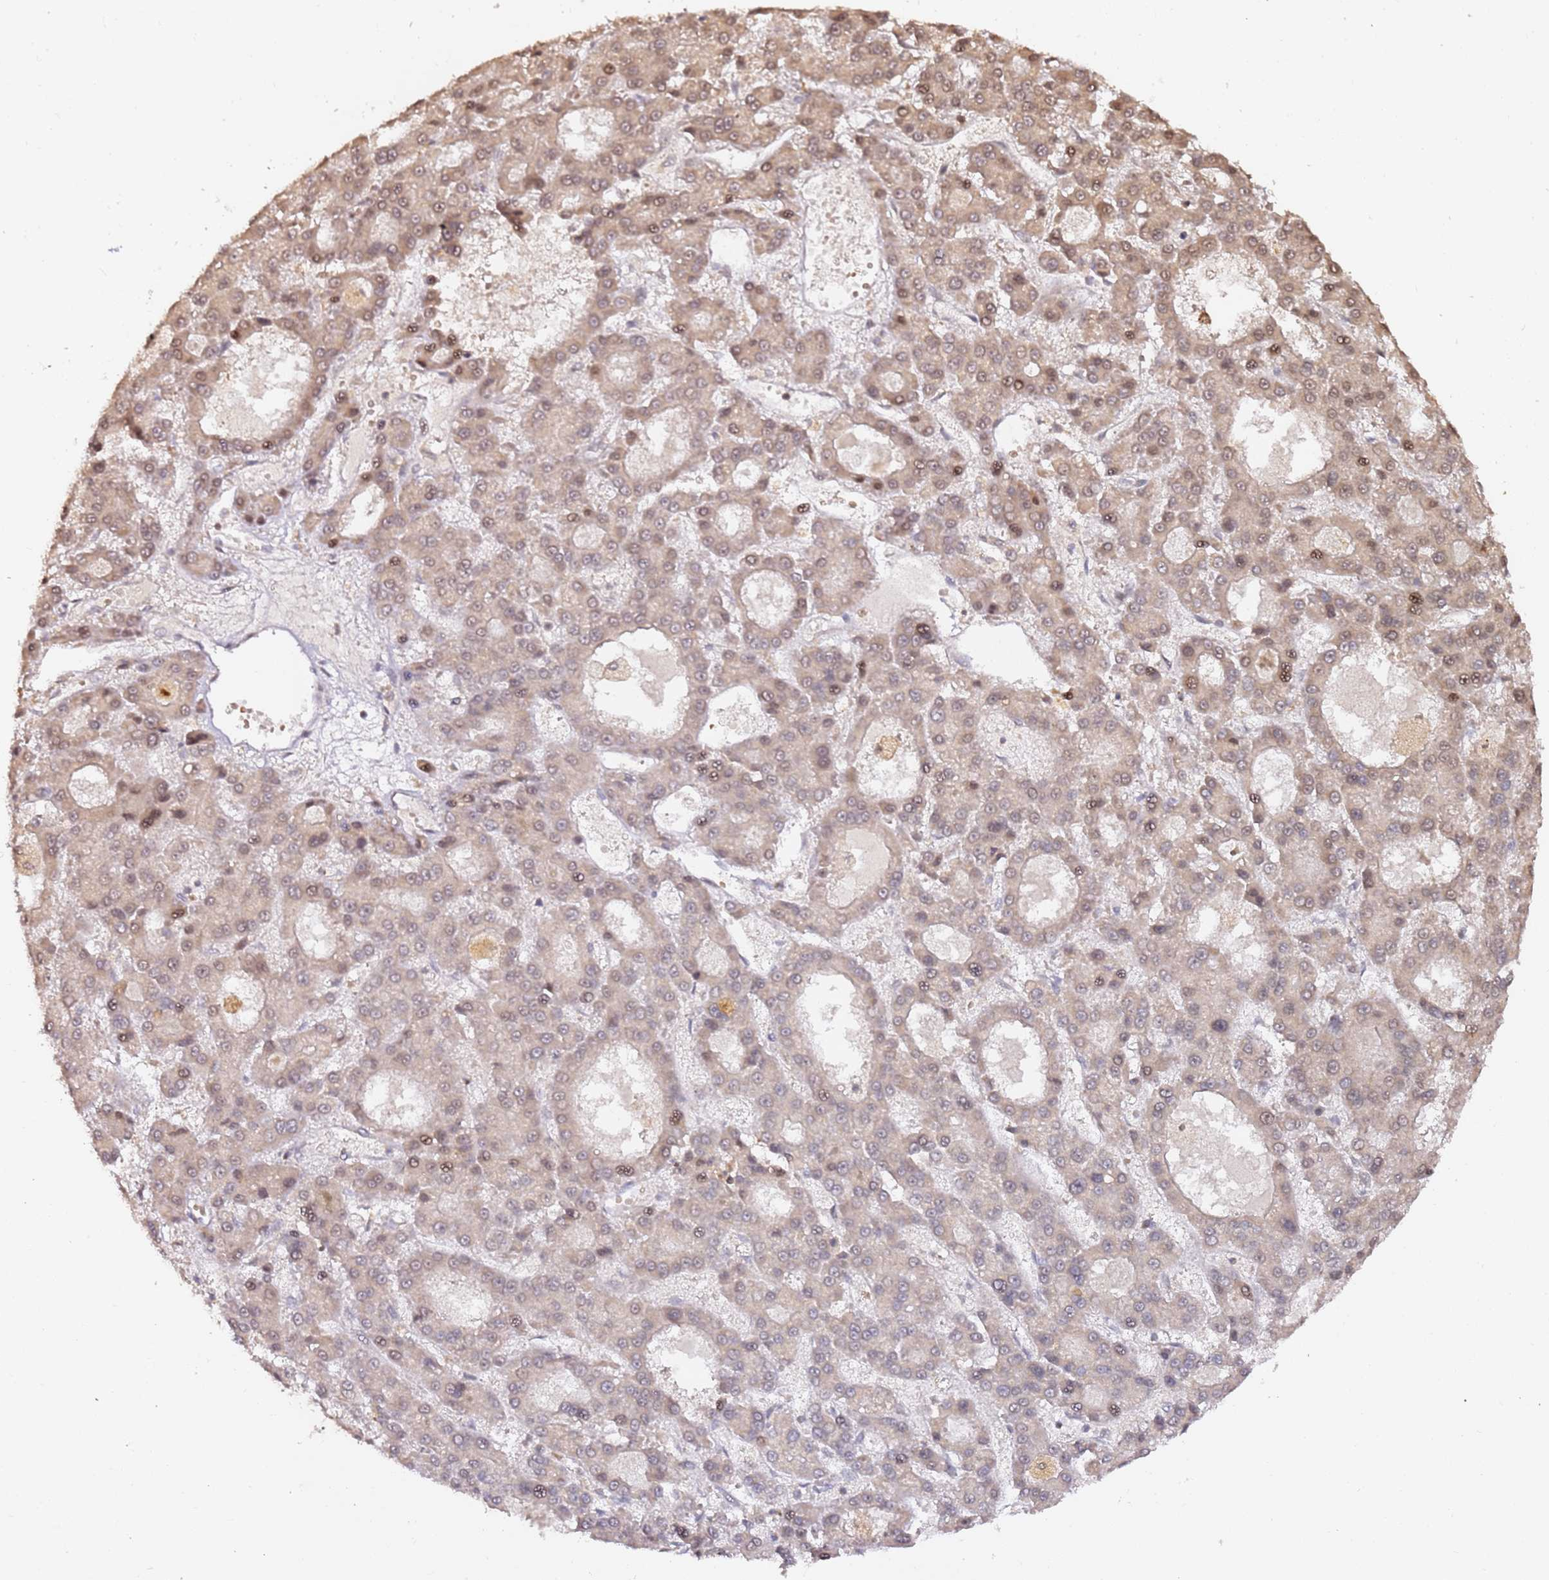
{"staining": {"intensity": "moderate", "quantity": "25%-75%", "location": "cytoplasmic/membranous,nuclear"}, "tissue": "liver cancer", "cell_type": "Tumor cells", "image_type": "cancer", "snomed": [{"axis": "morphology", "description": "Carcinoma, Hepatocellular, NOS"}, {"axis": "topography", "description": "Liver"}], "caption": "Moderate cytoplasmic/membranous and nuclear expression is appreciated in about 25%-75% of tumor cells in liver hepatocellular carcinoma.", "gene": "OR5V1", "patient": {"sex": "male", "age": 70}}